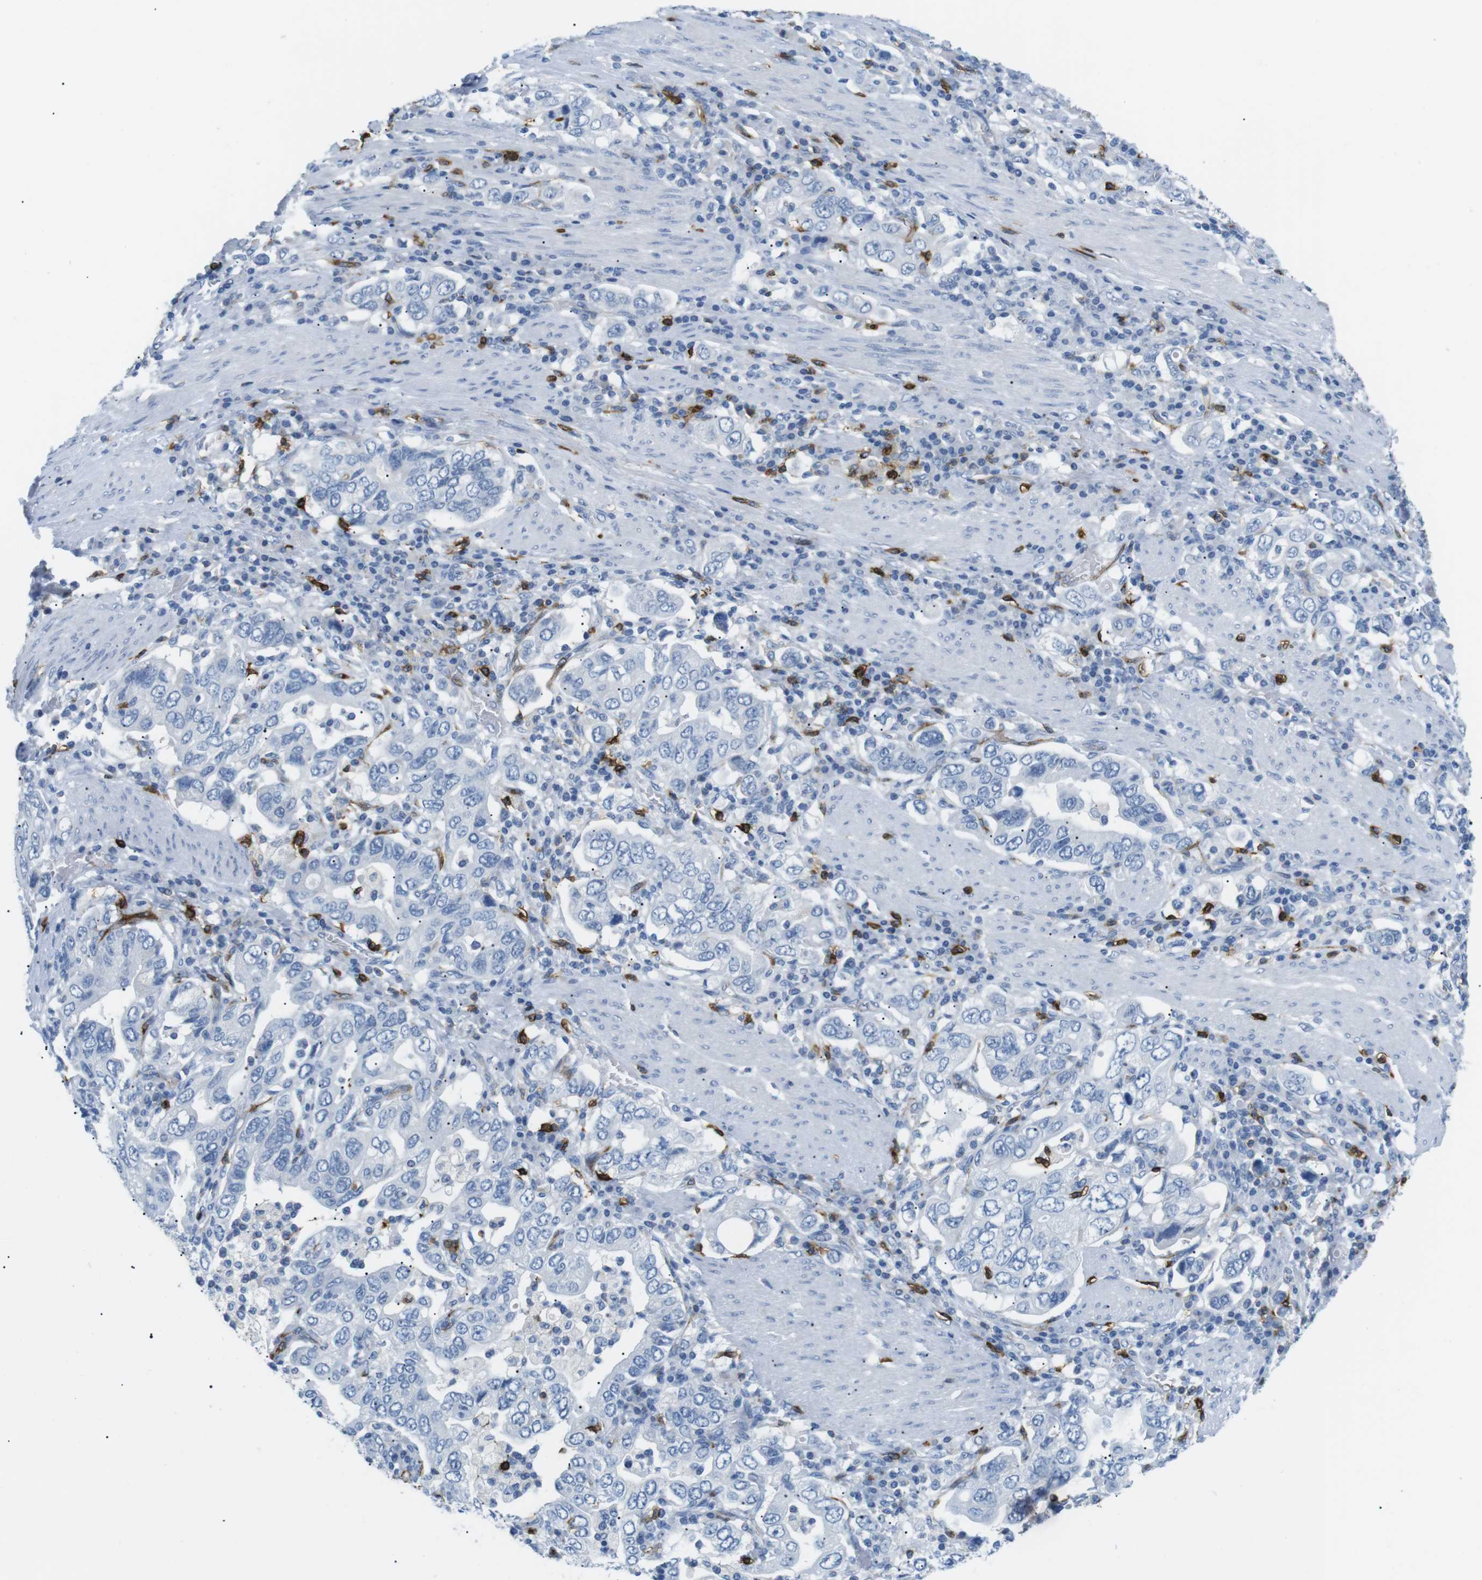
{"staining": {"intensity": "negative", "quantity": "none", "location": "none"}, "tissue": "stomach cancer", "cell_type": "Tumor cells", "image_type": "cancer", "snomed": [{"axis": "morphology", "description": "Adenocarcinoma, NOS"}, {"axis": "topography", "description": "Stomach, upper"}], "caption": "IHC of human stomach adenocarcinoma demonstrates no expression in tumor cells. Brightfield microscopy of immunohistochemistry (IHC) stained with DAB (brown) and hematoxylin (blue), captured at high magnification.", "gene": "TNFRSF4", "patient": {"sex": "male", "age": 62}}